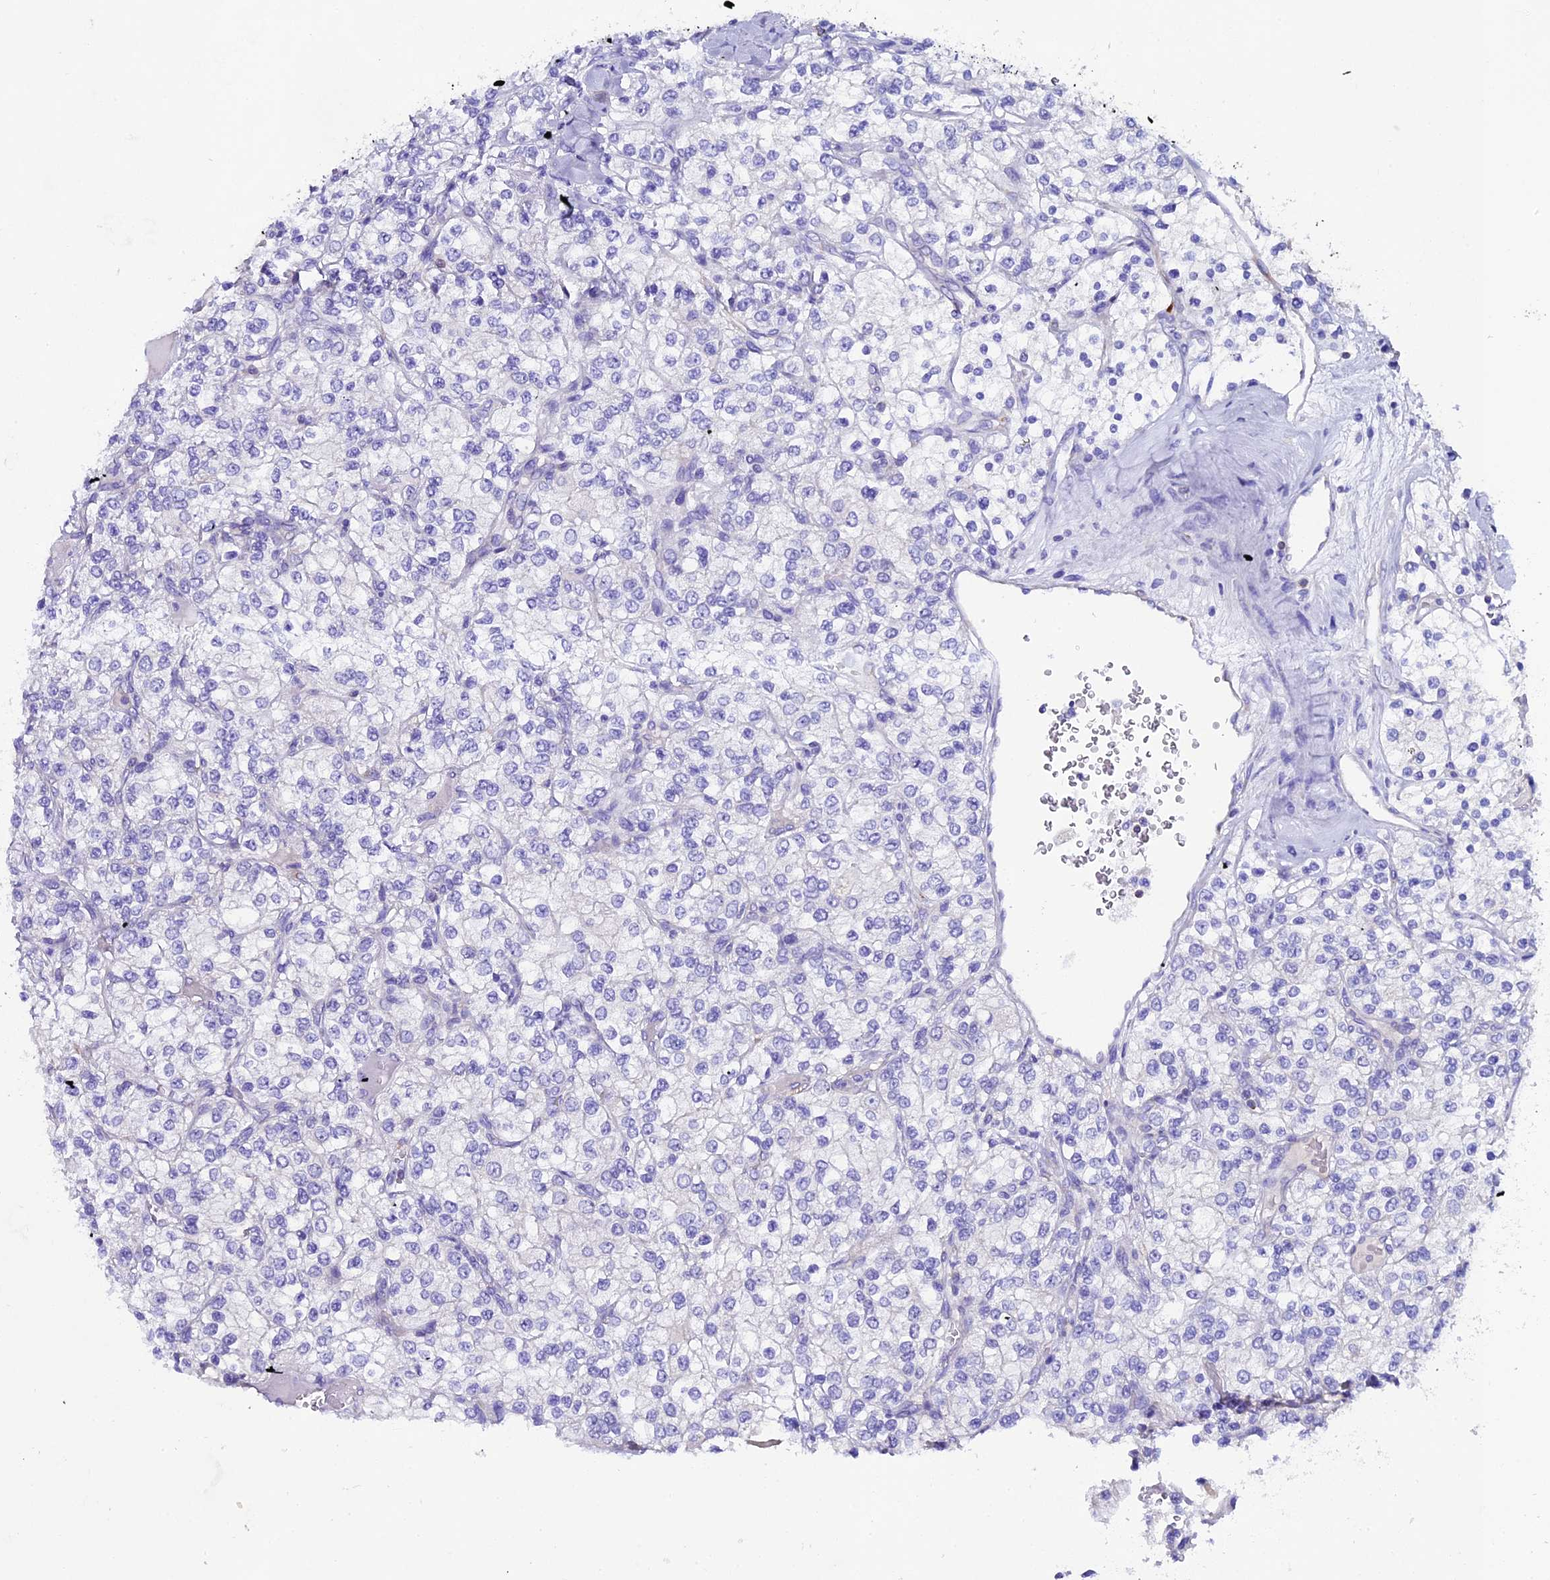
{"staining": {"intensity": "negative", "quantity": "none", "location": "none"}, "tissue": "renal cancer", "cell_type": "Tumor cells", "image_type": "cancer", "snomed": [{"axis": "morphology", "description": "Adenocarcinoma, NOS"}, {"axis": "topography", "description": "Kidney"}], "caption": "Photomicrograph shows no protein positivity in tumor cells of renal adenocarcinoma tissue. Brightfield microscopy of IHC stained with DAB (brown) and hematoxylin (blue), captured at high magnification.", "gene": "FKBP11", "patient": {"sex": "male", "age": 80}}